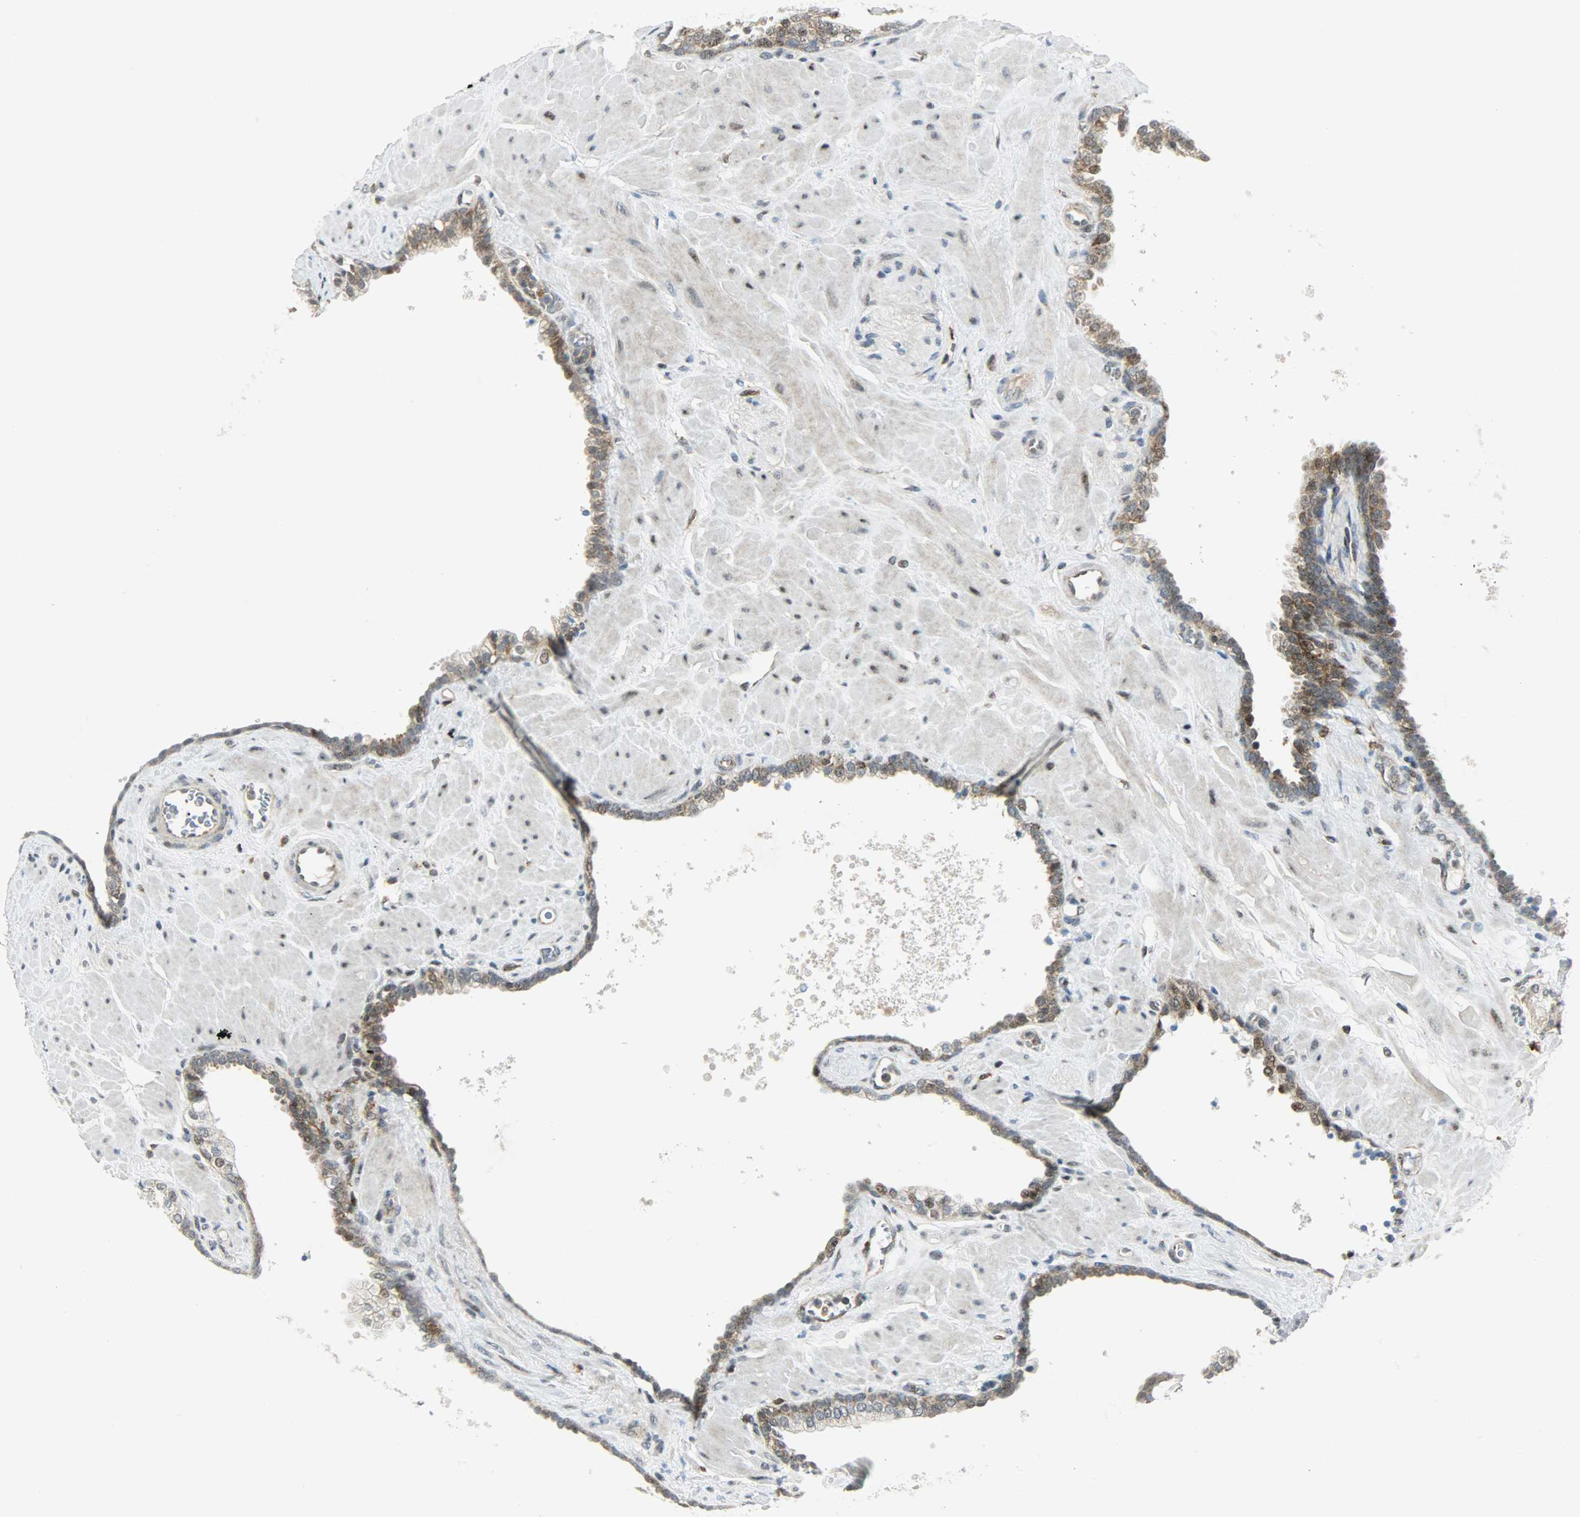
{"staining": {"intensity": "weak", "quantity": ">75%", "location": "cytoplasmic/membranous,nuclear"}, "tissue": "prostate", "cell_type": "Glandular cells", "image_type": "normal", "snomed": [{"axis": "morphology", "description": "Normal tissue, NOS"}, {"axis": "topography", "description": "Prostate"}], "caption": "Protein staining of unremarkable prostate exhibits weak cytoplasmic/membranous,nuclear staining in approximately >75% of glandular cells. (brown staining indicates protein expression, while blue staining denotes nuclei).", "gene": "IL15", "patient": {"sex": "male", "age": 60}}